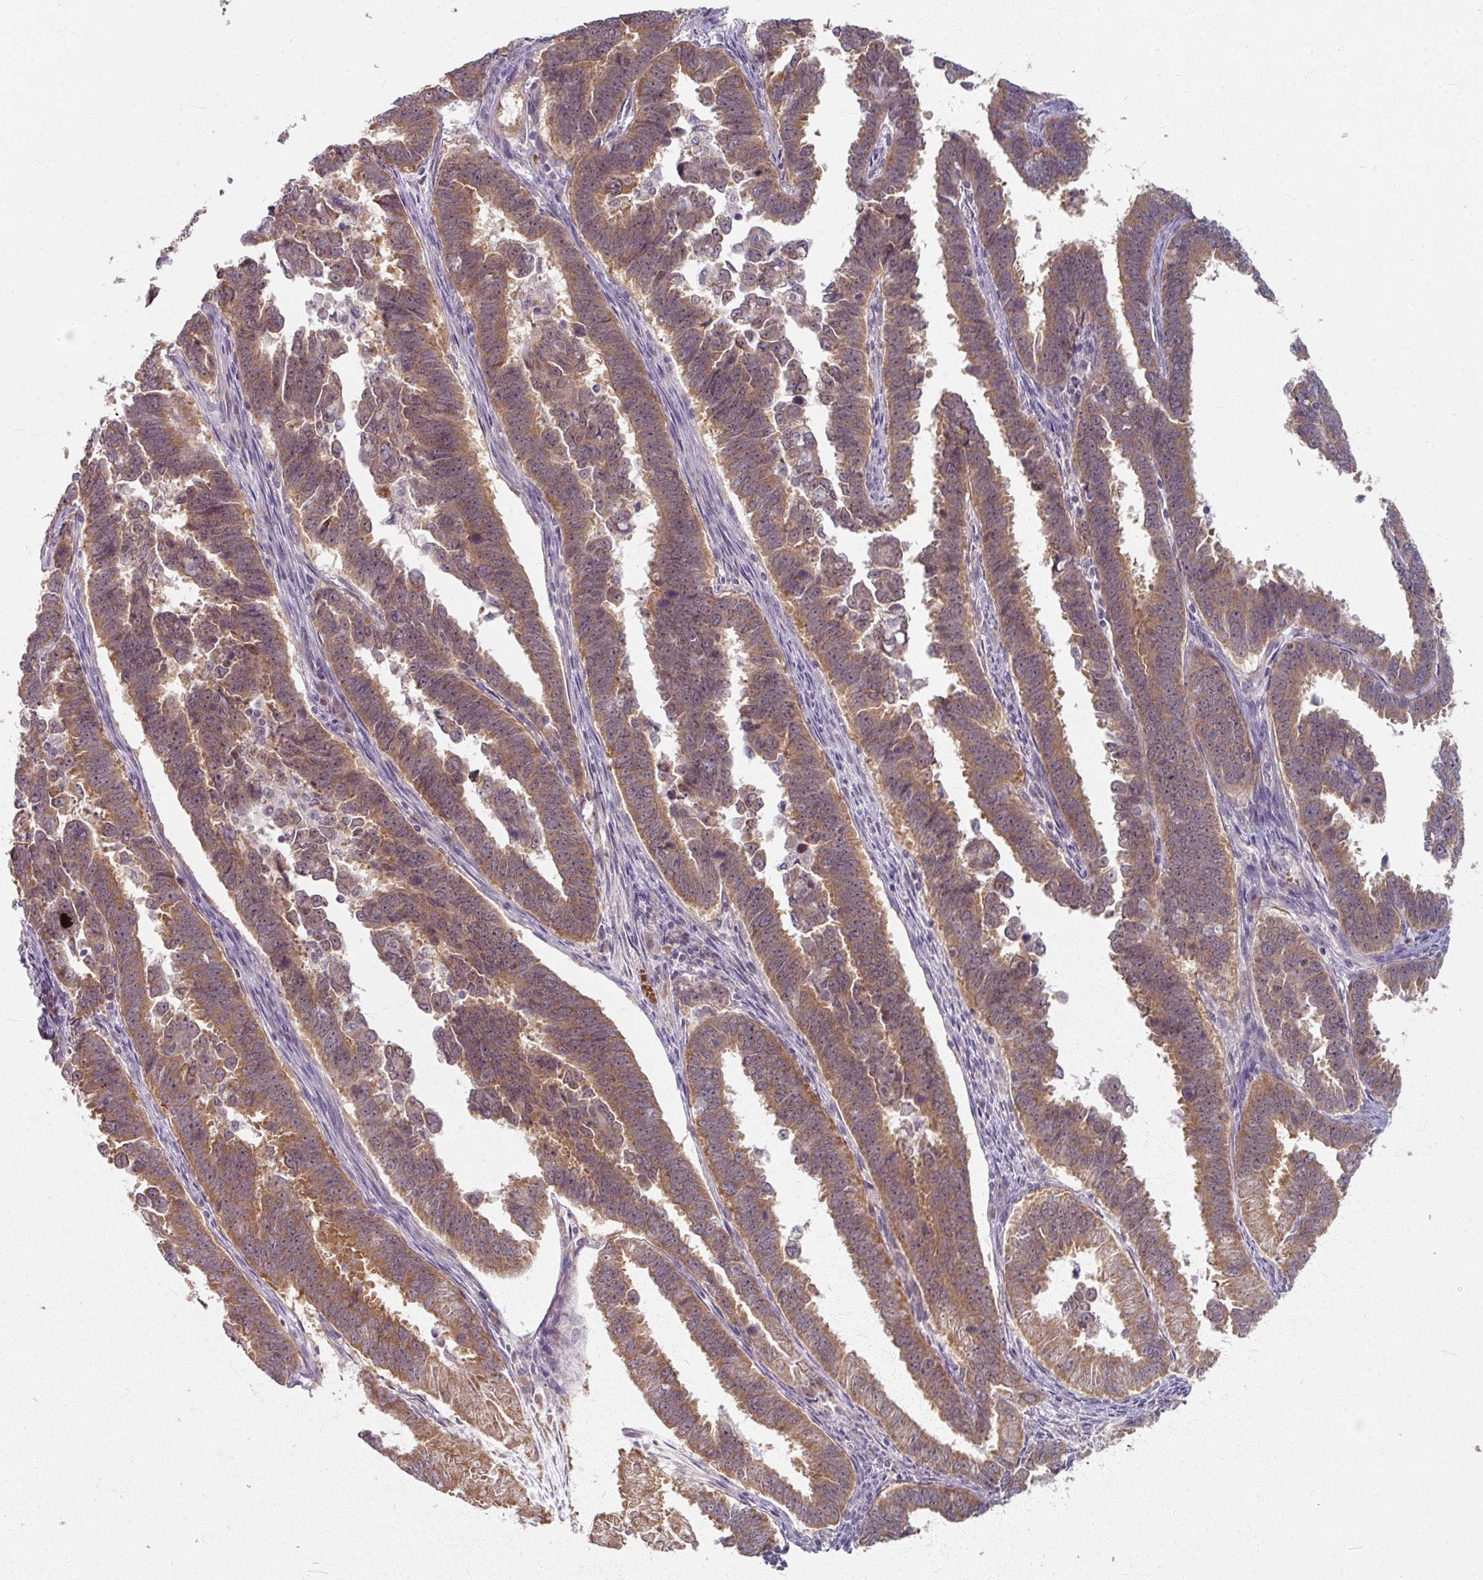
{"staining": {"intensity": "moderate", "quantity": ">75%", "location": "cytoplasmic/membranous"}, "tissue": "endometrial cancer", "cell_type": "Tumor cells", "image_type": "cancer", "snomed": [{"axis": "morphology", "description": "Adenocarcinoma, NOS"}, {"axis": "topography", "description": "Endometrium"}], "caption": "Endometrial cancer tissue displays moderate cytoplasmic/membranous expression in approximately >75% of tumor cells", "gene": "KMT5C", "patient": {"sex": "female", "age": 75}}